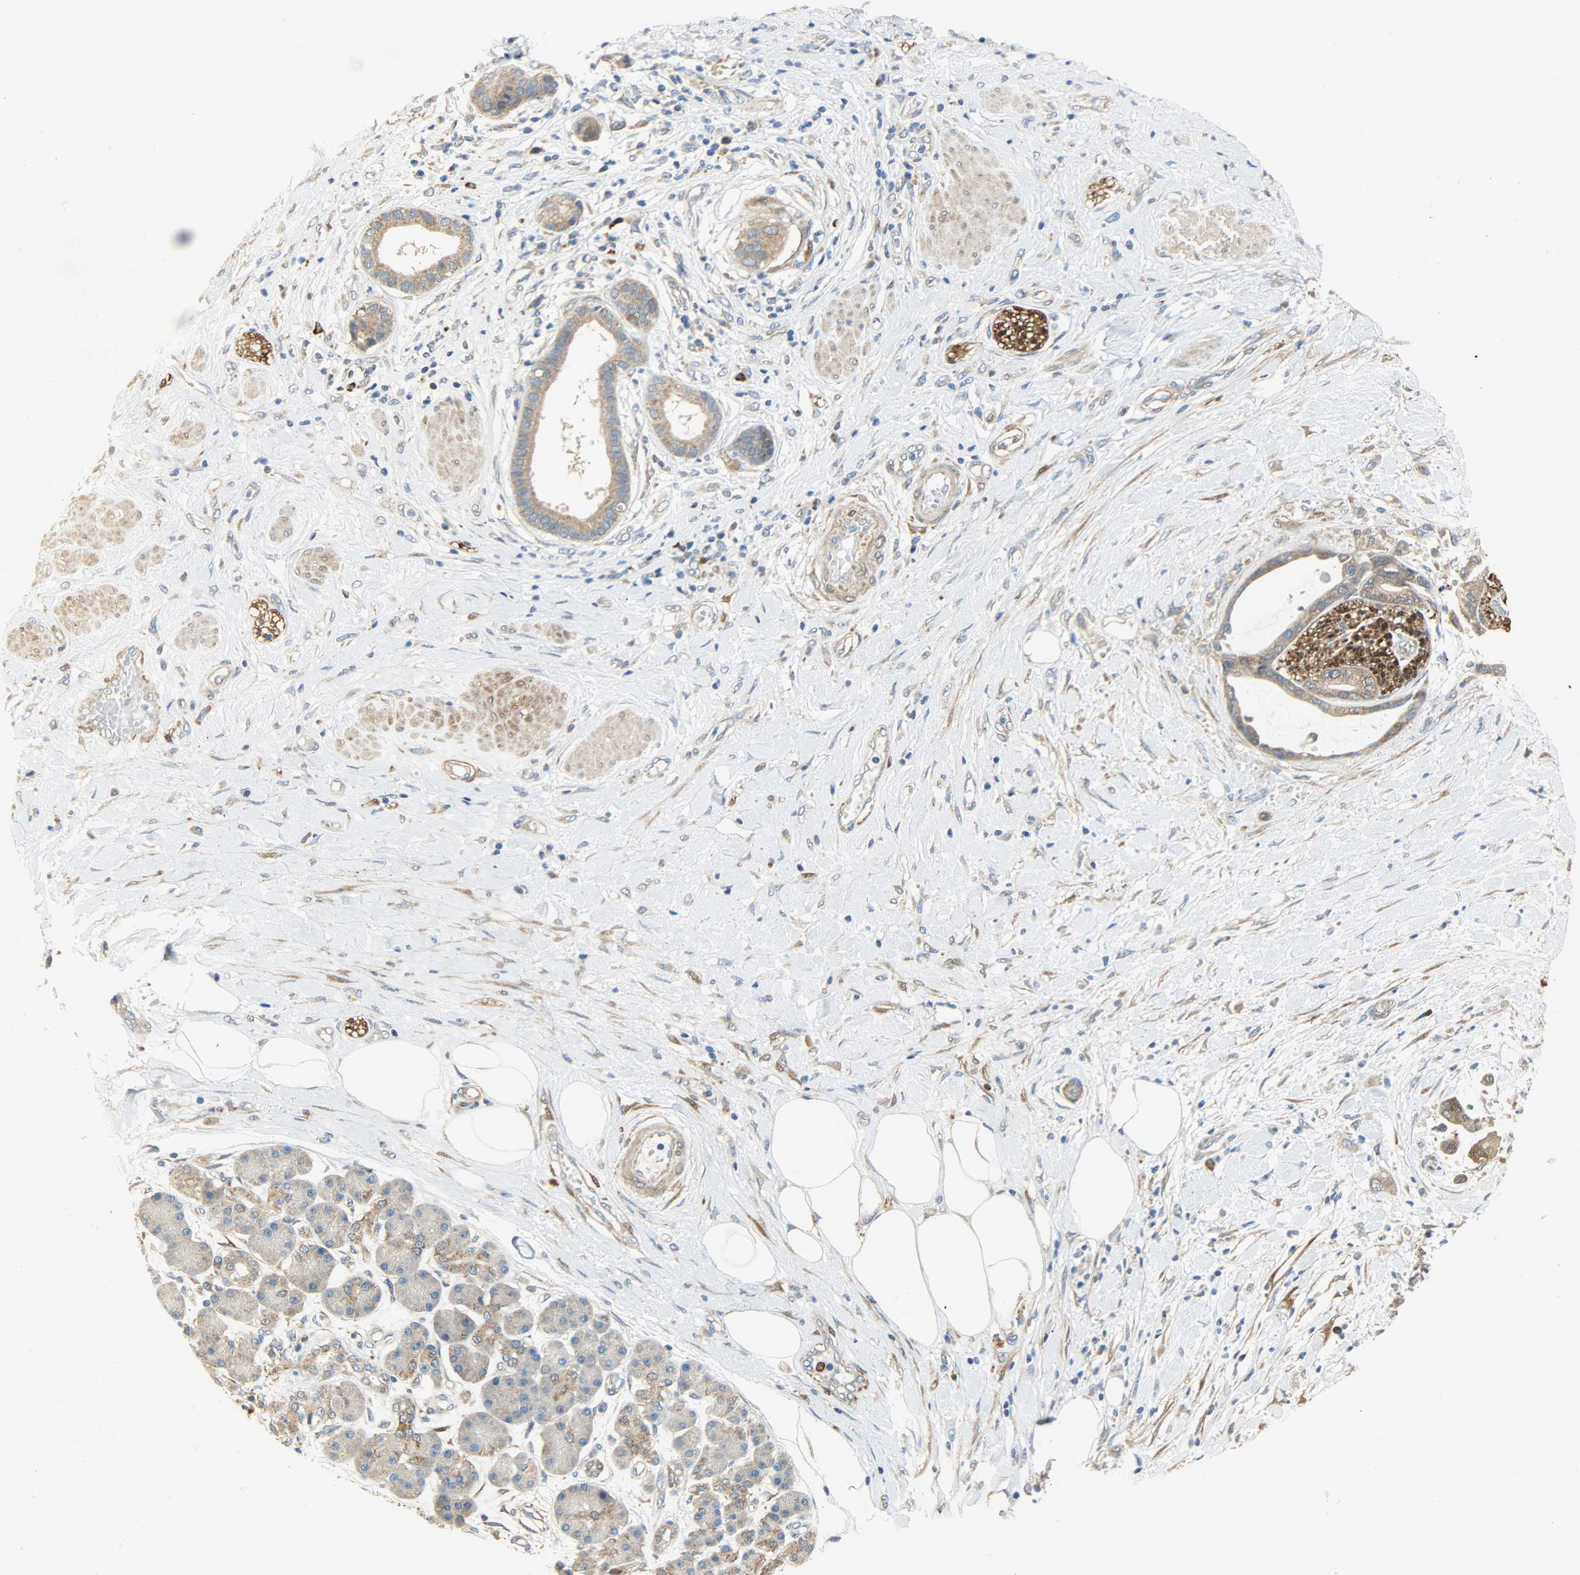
{"staining": {"intensity": "moderate", "quantity": ">75%", "location": "cytoplasmic/membranous"}, "tissue": "pancreatic cancer", "cell_type": "Tumor cells", "image_type": "cancer", "snomed": [{"axis": "morphology", "description": "Adenocarcinoma, NOS"}, {"axis": "morphology", "description": "Adenocarcinoma, metastatic, NOS"}, {"axis": "topography", "description": "Lymph node"}, {"axis": "topography", "description": "Pancreas"}, {"axis": "topography", "description": "Duodenum"}], "caption": "Immunohistochemistry (DAB (3,3'-diaminobenzidine)) staining of human pancreatic adenocarcinoma exhibits moderate cytoplasmic/membranous protein staining in about >75% of tumor cells.", "gene": "C1orf198", "patient": {"sex": "female", "age": 64}}